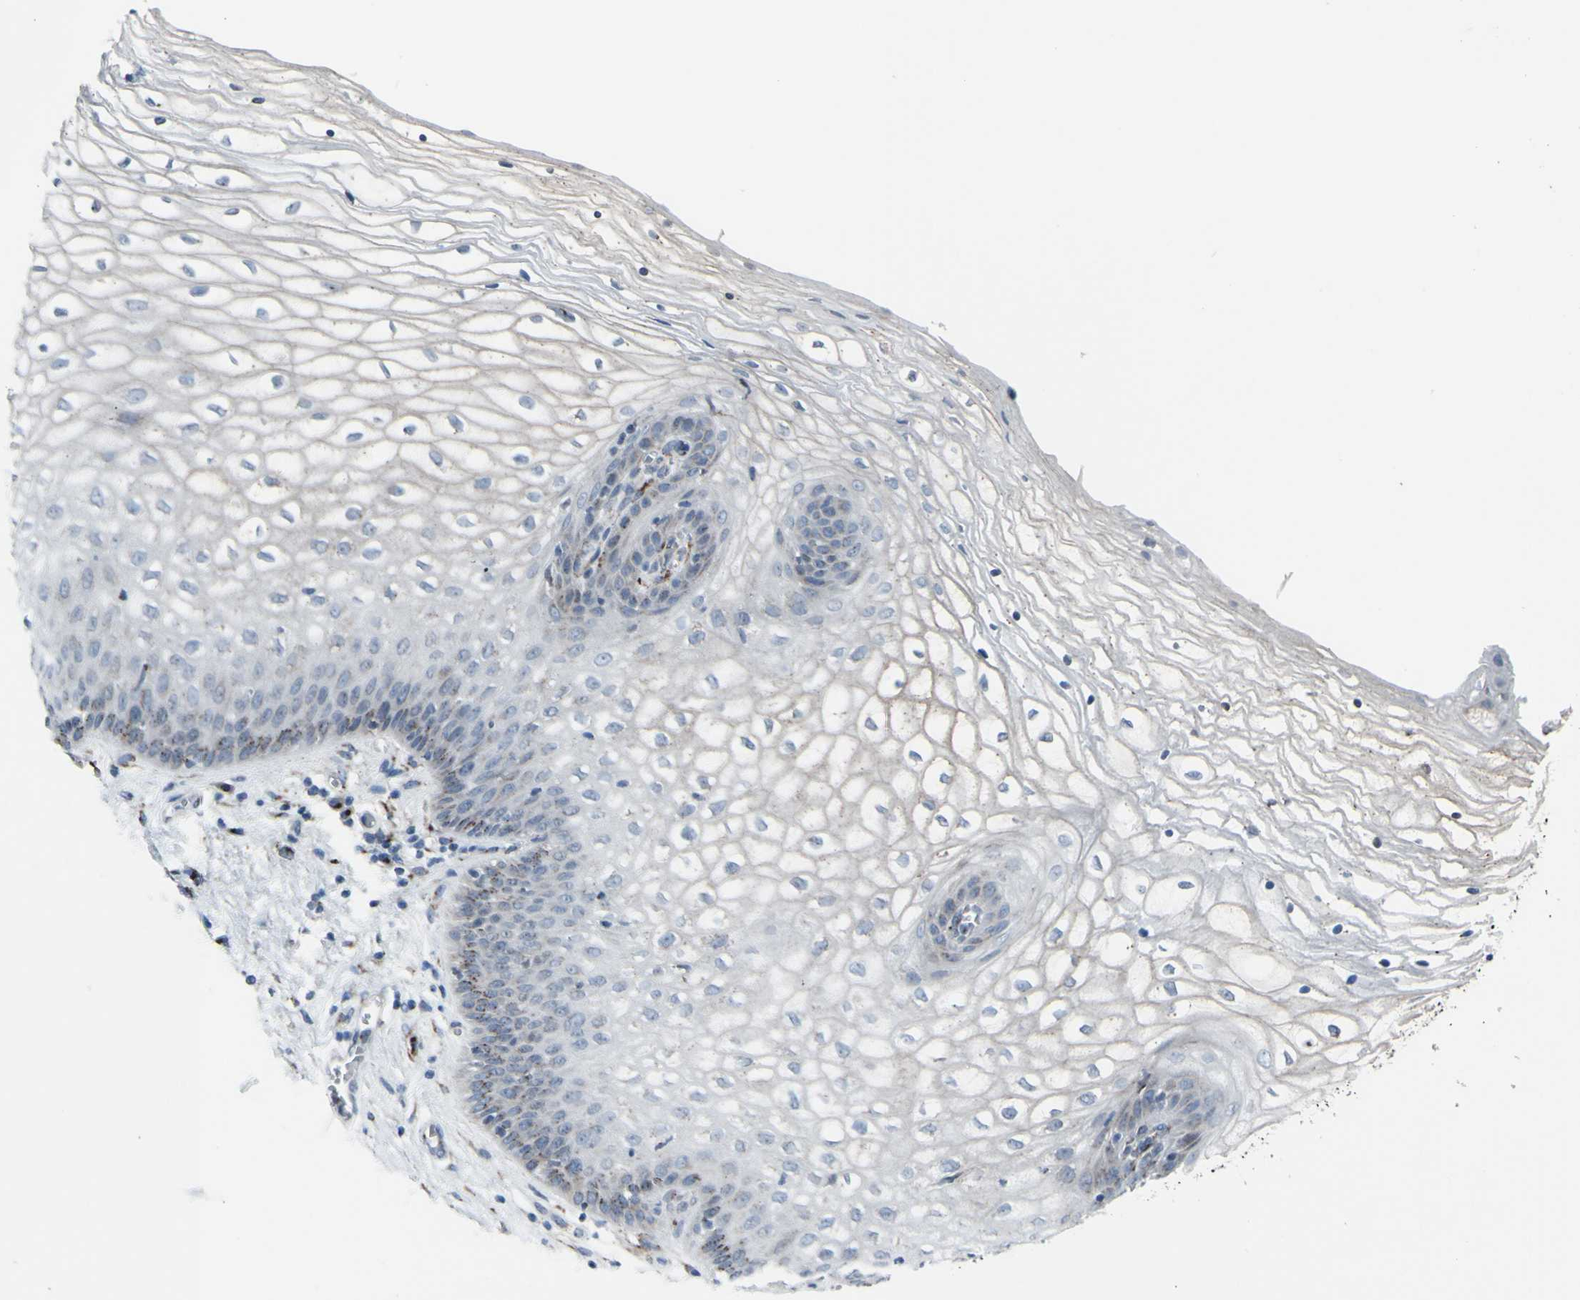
{"staining": {"intensity": "moderate", "quantity": "25%-75%", "location": "cytoplasmic/membranous"}, "tissue": "vagina", "cell_type": "Squamous epithelial cells", "image_type": "normal", "snomed": [{"axis": "morphology", "description": "Normal tissue, NOS"}, {"axis": "topography", "description": "Vagina"}], "caption": "The immunohistochemical stain highlights moderate cytoplasmic/membranous staining in squamous epithelial cells of normal vagina.", "gene": "GLG1", "patient": {"sex": "female", "age": 34}}